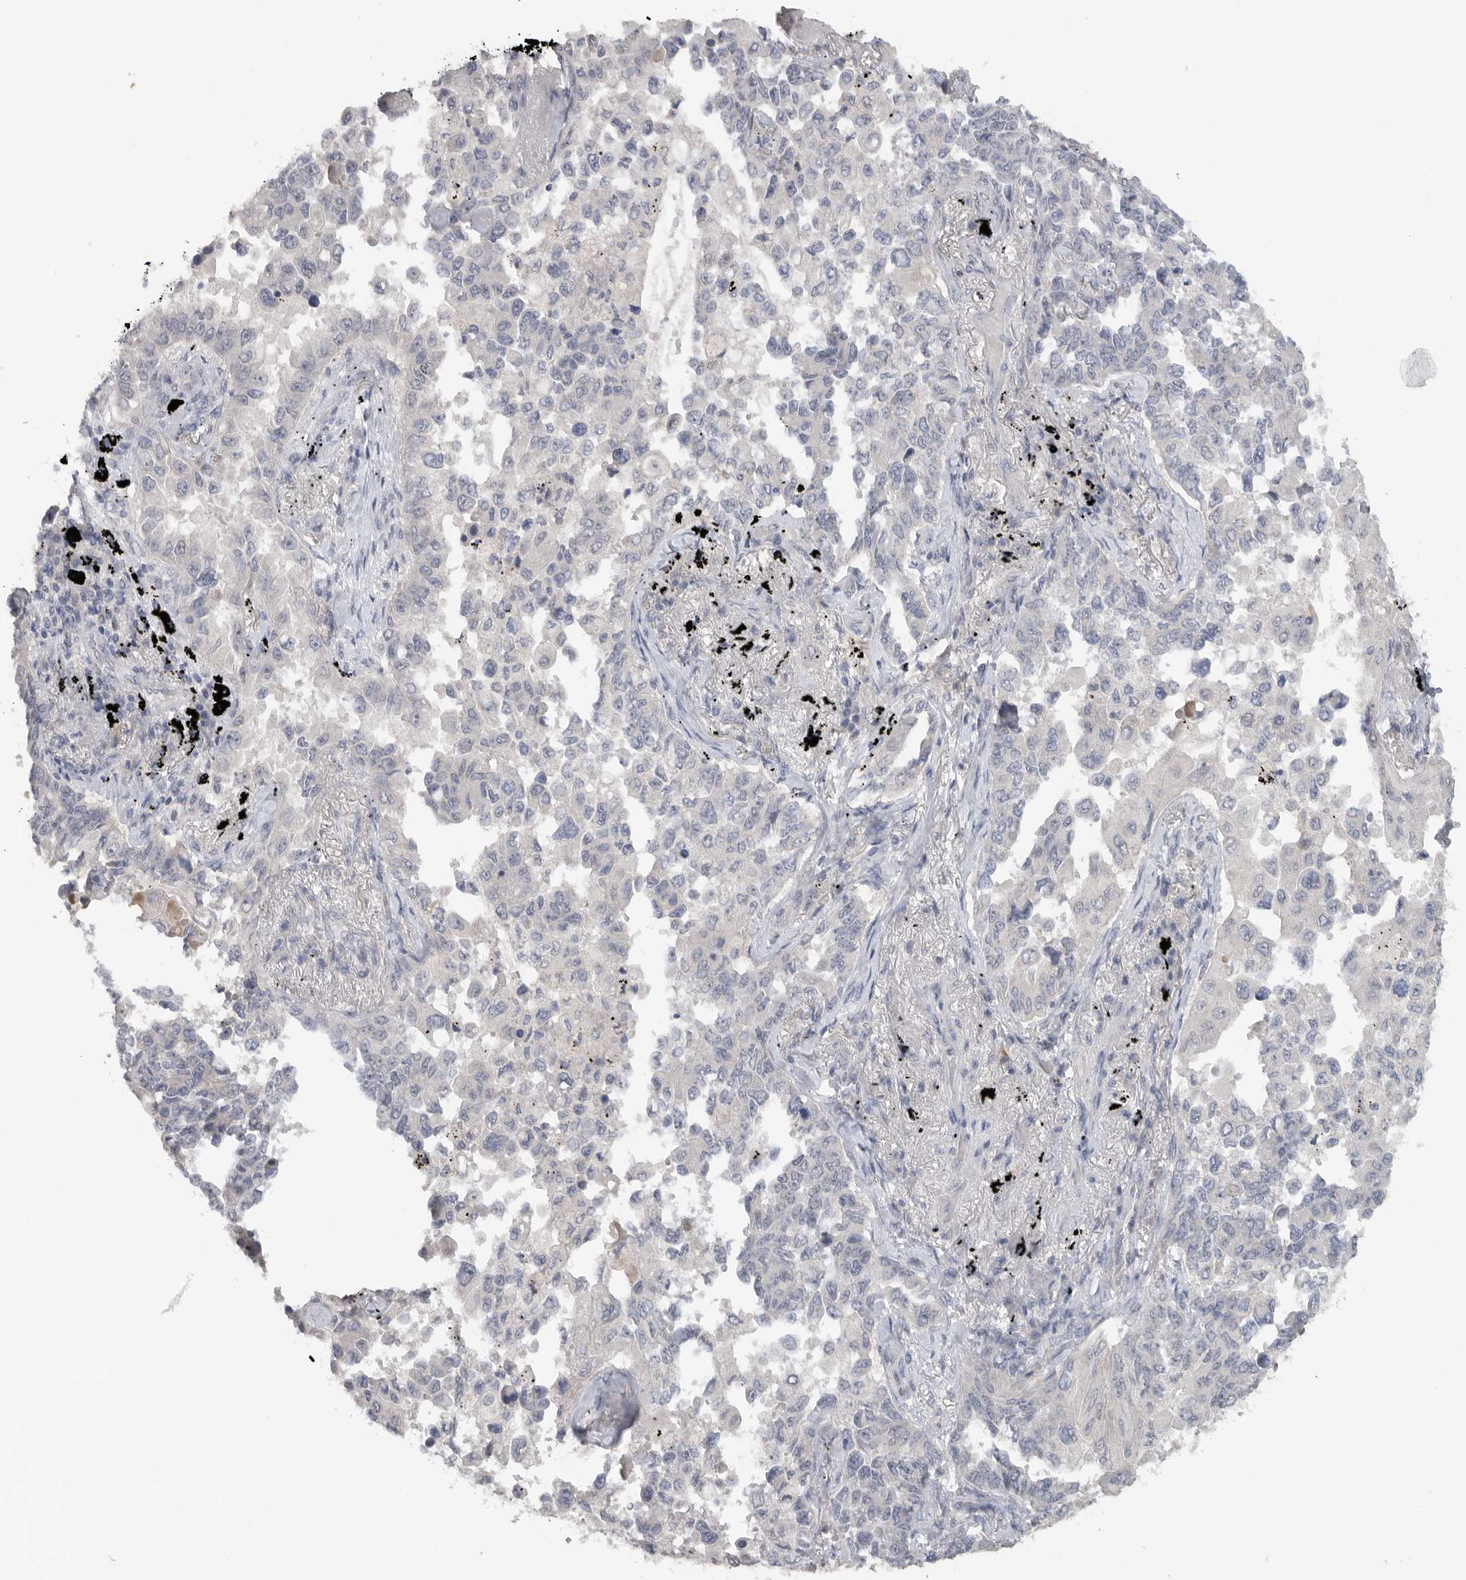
{"staining": {"intensity": "negative", "quantity": "none", "location": "none"}, "tissue": "lung cancer", "cell_type": "Tumor cells", "image_type": "cancer", "snomed": [{"axis": "morphology", "description": "Adenocarcinoma, NOS"}, {"axis": "topography", "description": "Lung"}], "caption": "This histopathology image is of lung cancer stained with IHC to label a protein in brown with the nuclei are counter-stained blue. There is no positivity in tumor cells.", "gene": "REG4", "patient": {"sex": "female", "age": 67}}